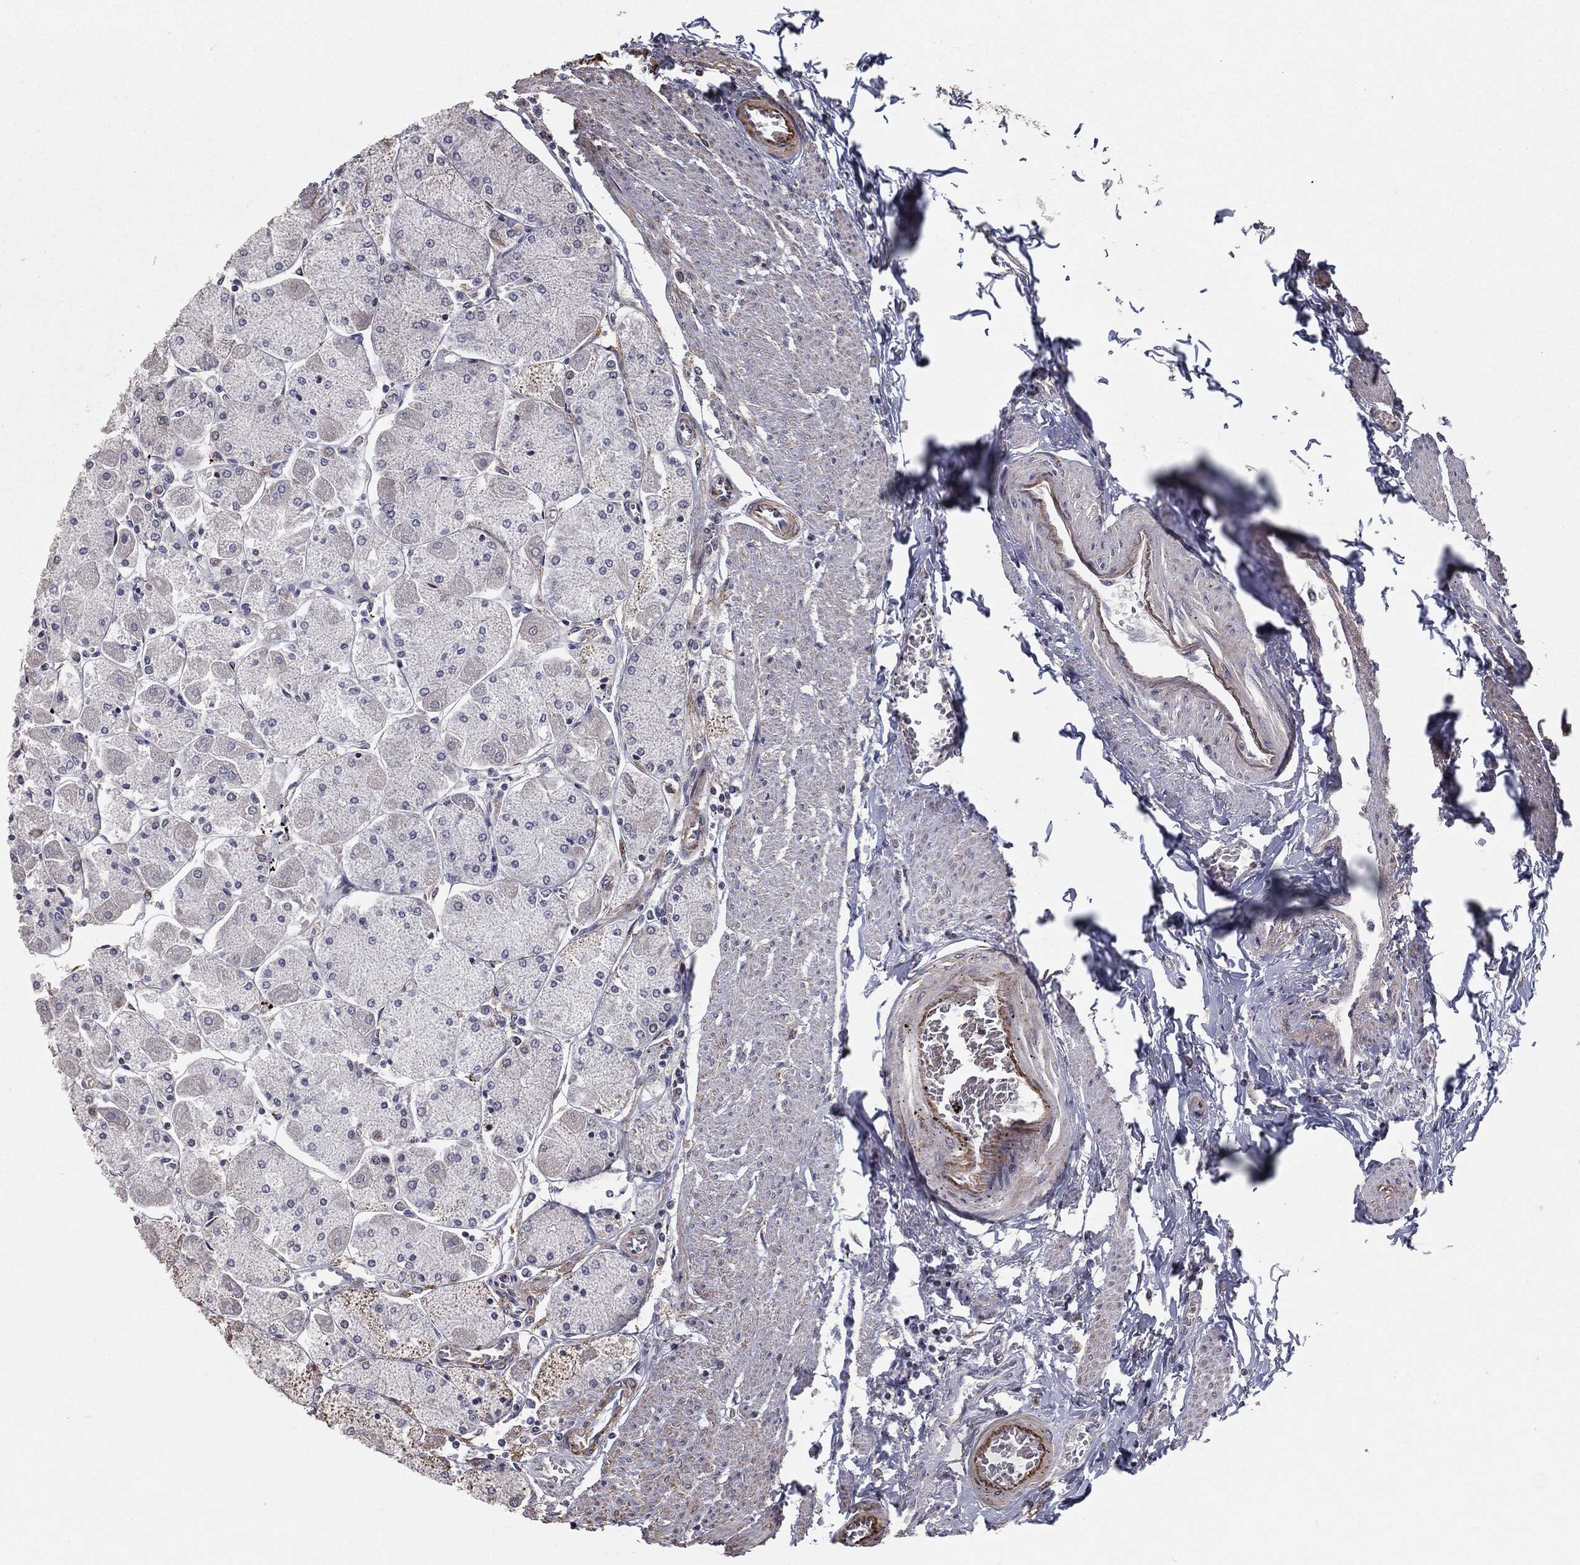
{"staining": {"intensity": "strong", "quantity": "<25%", "location": "cytoplasmic/membranous,nuclear"}, "tissue": "stomach", "cell_type": "Glandular cells", "image_type": "normal", "snomed": [{"axis": "morphology", "description": "Normal tissue, NOS"}, {"axis": "topography", "description": "Stomach"}], "caption": "Immunohistochemistry (IHC) (DAB) staining of benign stomach exhibits strong cytoplasmic/membranous,nuclear protein expression in approximately <25% of glandular cells. The protein of interest is shown in brown color, while the nuclei are stained blue.", "gene": "CHCHD2", "patient": {"sex": "male", "age": 70}}